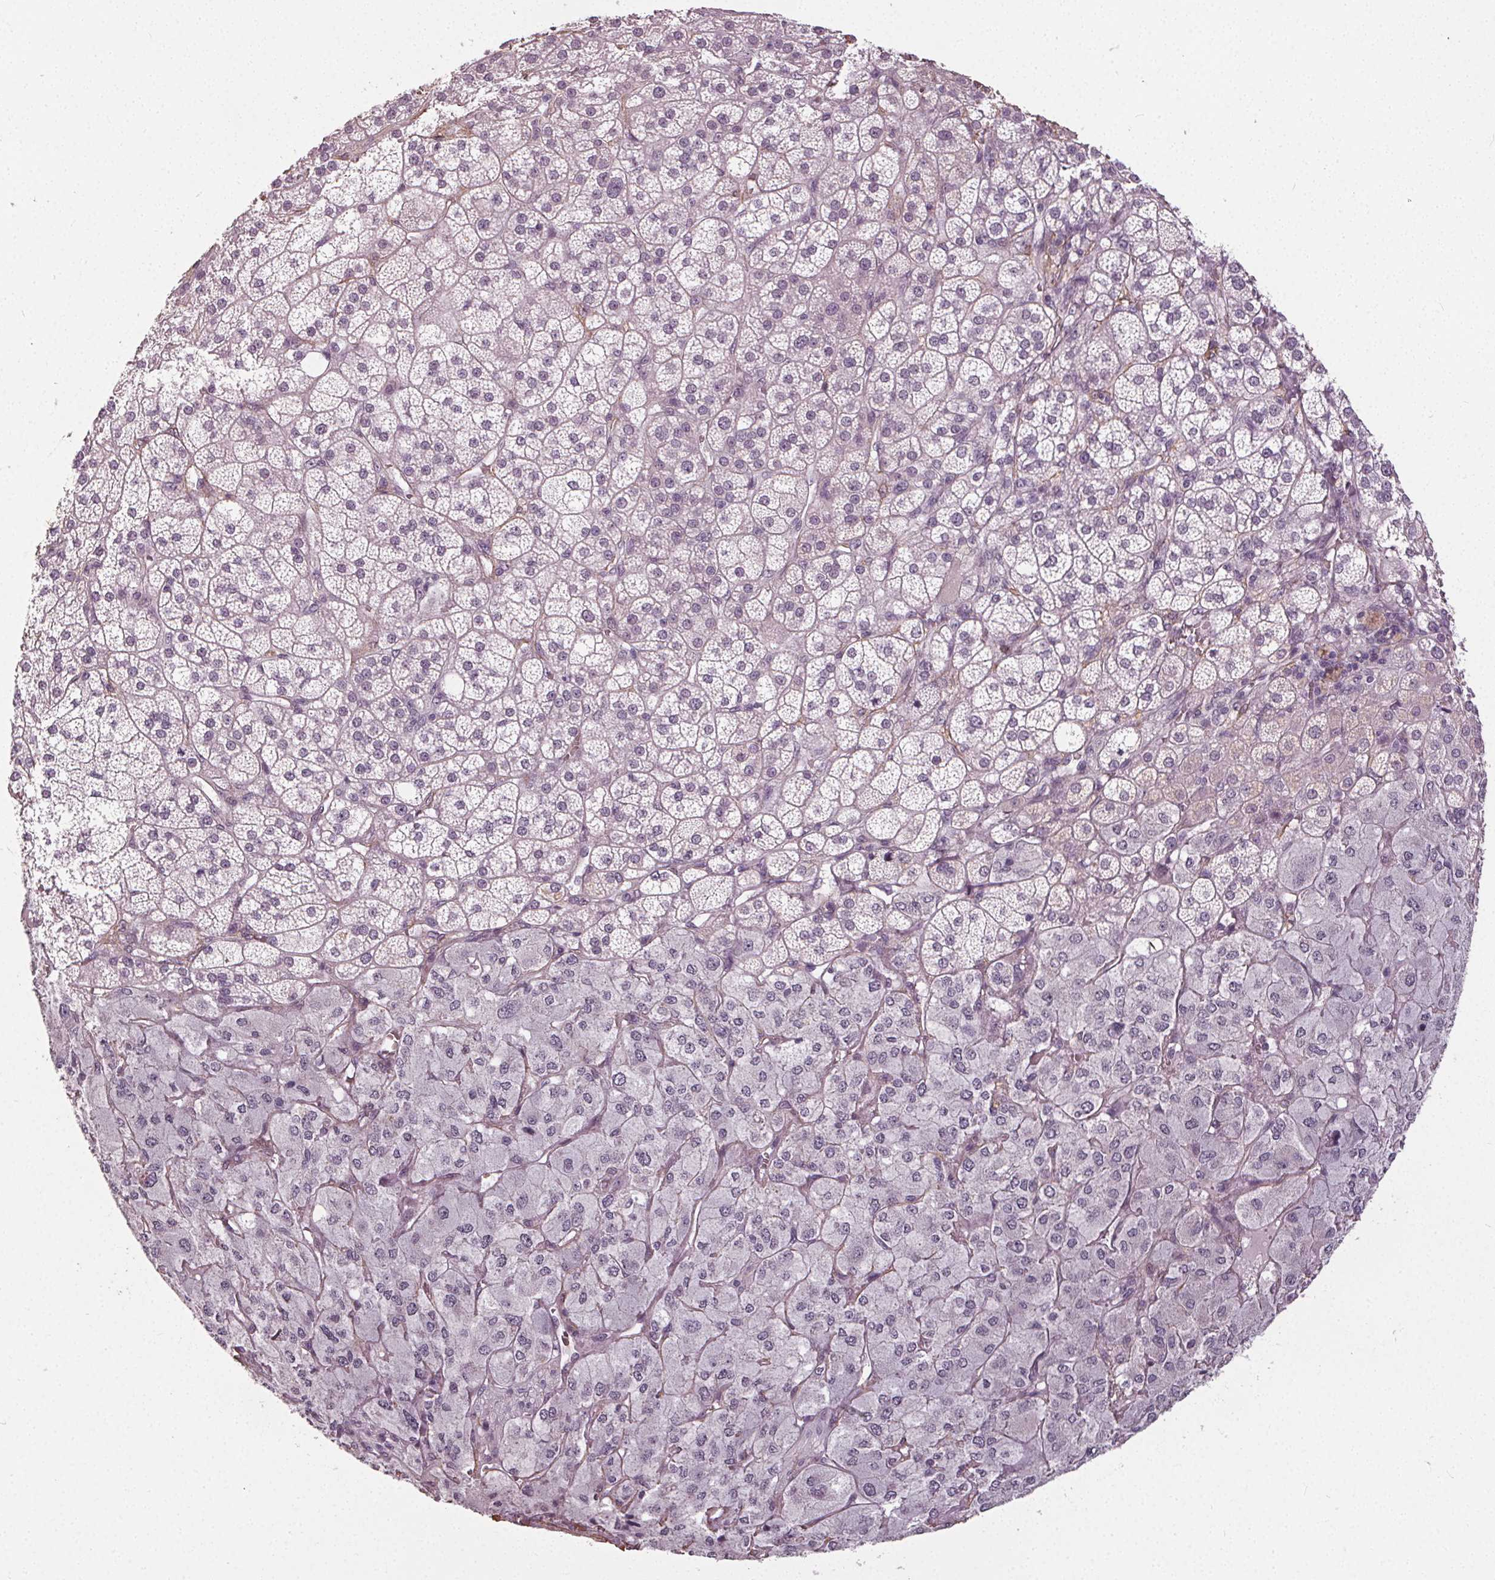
{"staining": {"intensity": "negative", "quantity": "none", "location": "none"}, "tissue": "adrenal gland", "cell_type": "Glandular cells", "image_type": "normal", "snomed": [{"axis": "morphology", "description": "Normal tissue, NOS"}, {"axis": "topography", "description": "Adrenal gland"}], "caption": "DAB immunohistochemical staining of unremarkable human adrenal gland displays no significant positivity in glandular cells. (Immunohistochemistry (ihc), brightfield microscopy, high magnification).", "gene": "PKP1", "patient": {"sex": "female", "age": 60}}